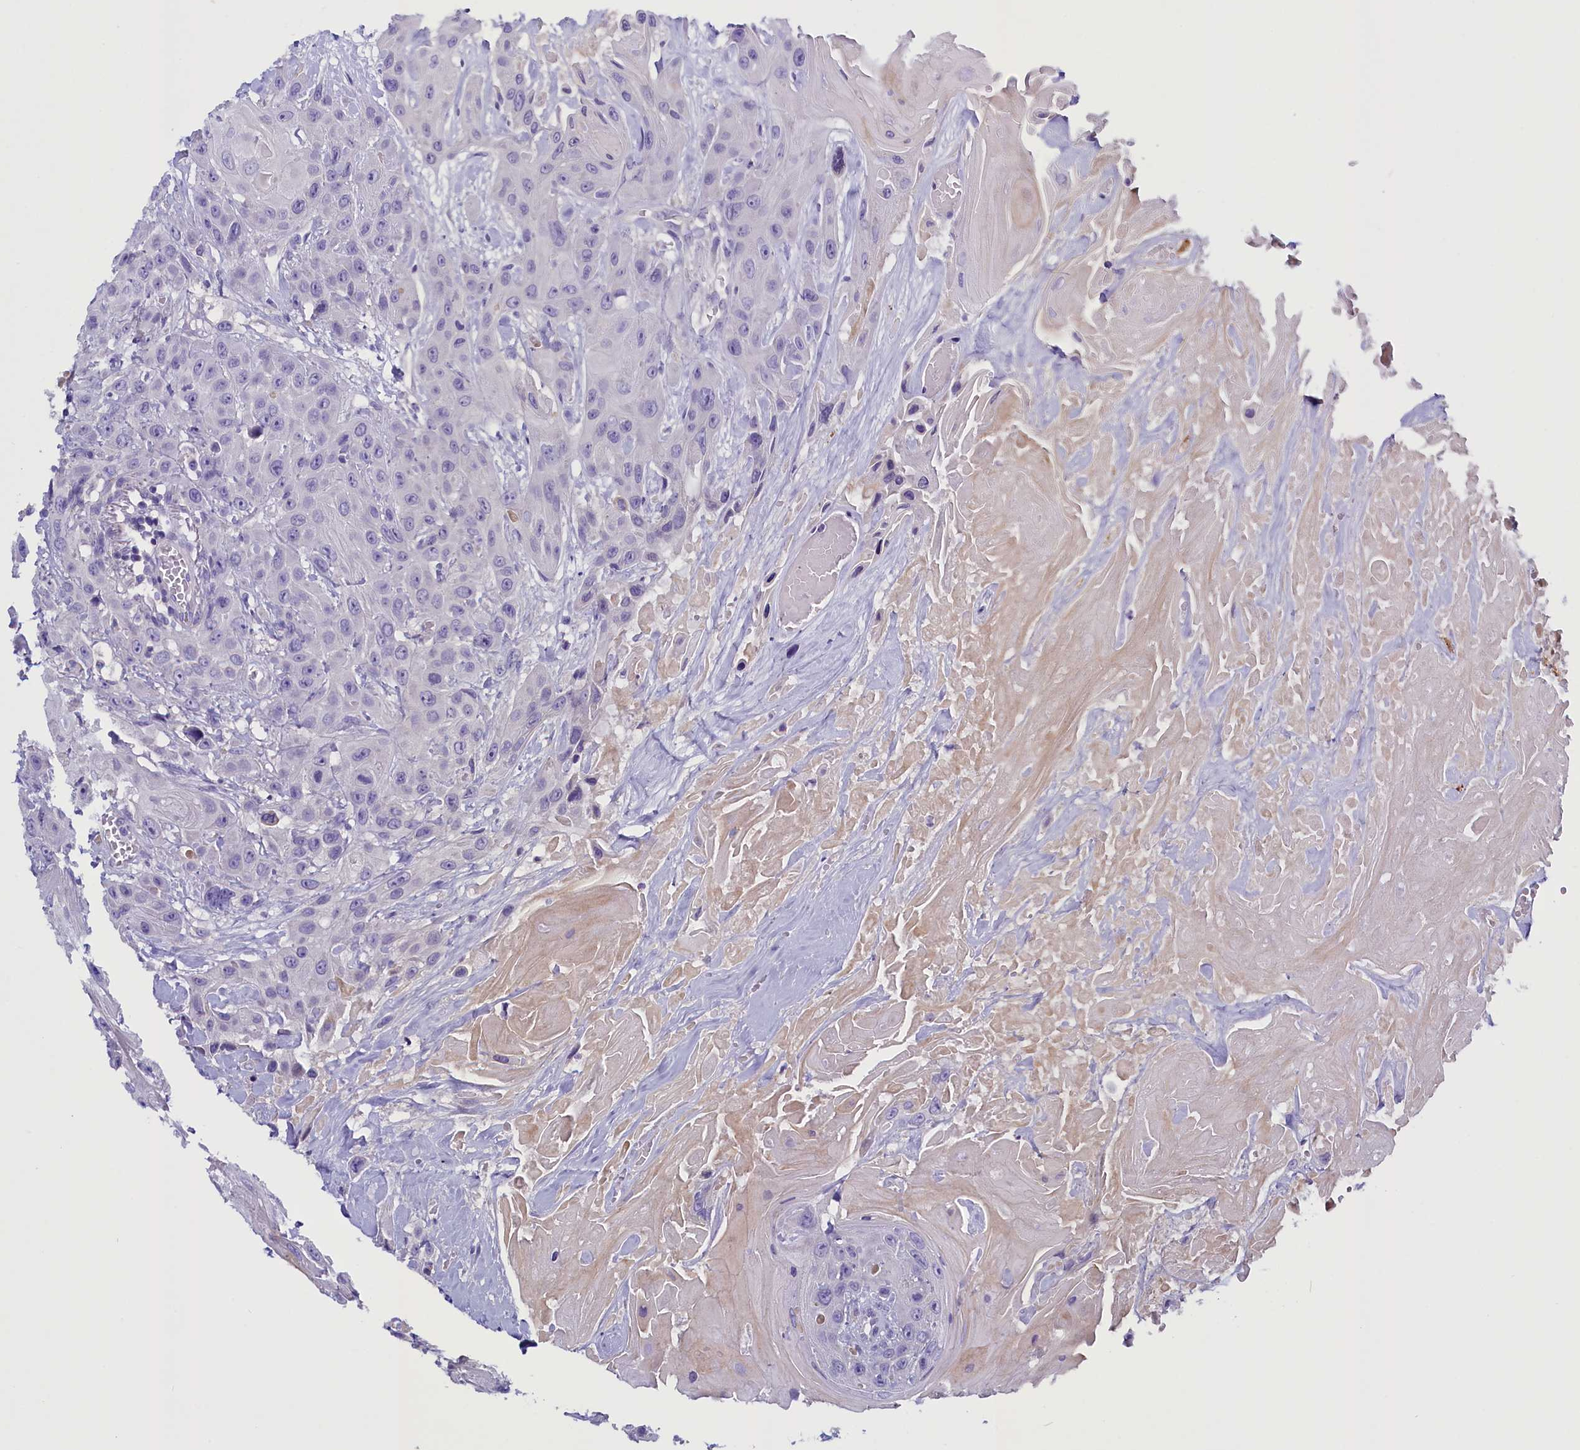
{"staining": {"intensity": "negative", "quantity": "none", "location": "none"}, "tissue": "head and neck cancer", "cell_type": "Tumor cells", "image_type": "cancer", "snomed": [{"axis": "morphology", "description": "Squamous cell carcinoma, NOS"}, {"axis": "topography", "description": "Head-Neck"}], "caption": "A high-resolution histopathology image shows immunohistochemistry (IHC) staining of head and neck cancer (squamous cell carcinoma), which displays no significant positivity in tumor cells. (Immunohistochemistry, brightfield microscopy, high magnification).", "gene": "RTTN", "patient": {"sex": "male", "age": 81}}